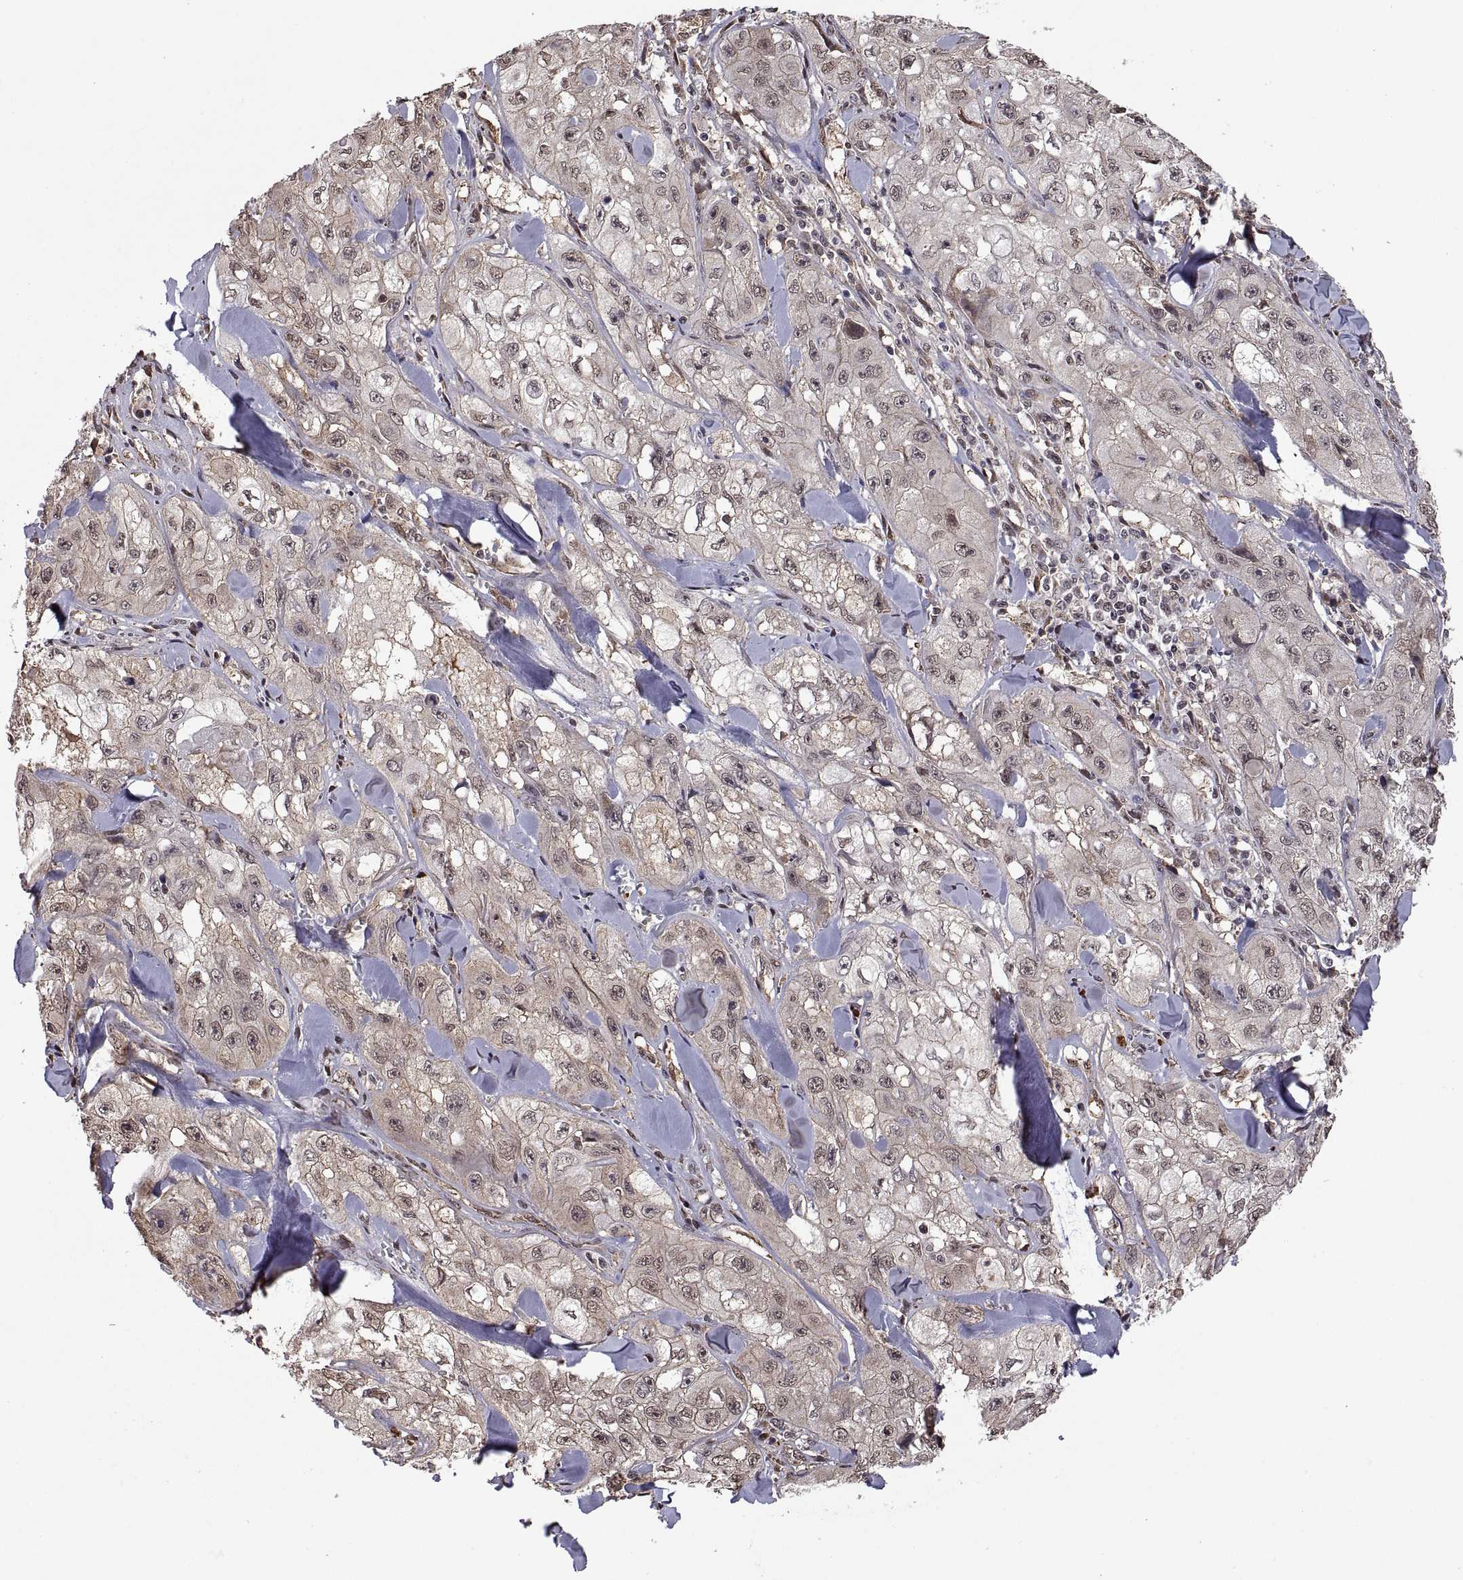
{"staining": {"intensity": "negative", "quantity": "none", "location": "none"}, "tissue": "skin cancer", "cell_type": "Tumor cells", "image_type": "cancer", "snomed": [{"axis": "morphology", "description": "Squamous cell carcinoma, NOS"}, {"axis": "topography", "description": "Skin"}, {"axis": "topography", "description": "Subcutis"}], "caption": "This image is of skin cancer stained with immunohistochemistry (IHC) to label a protein in brown with the nuclei are counter-stained blue. There is no expression in tumor cells. (DAB immunohistochemistry with hematoxylin counter stain).", "gene": "ARRB1", "patient": {"sex": "male", "age": 73}}